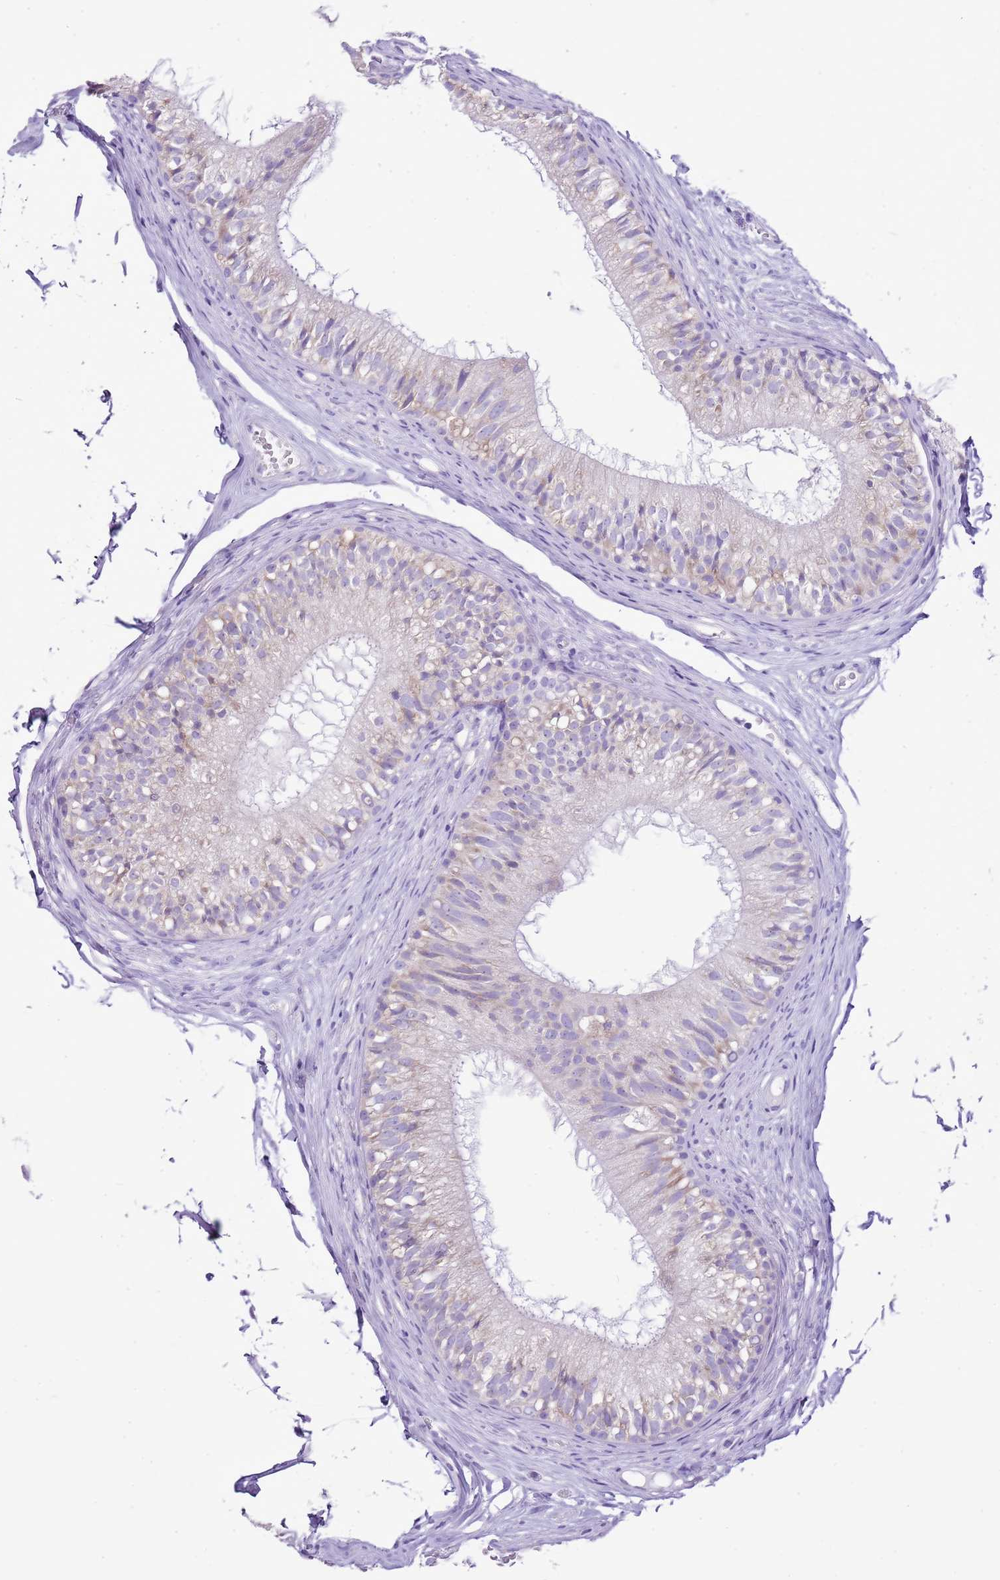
{"staining": {"intensity": "weak", "quantity": "25%-75%", "location": "cytoplasmic/membranous"}, "tissue": "epididymis", "cell_type": "Glandular cells", "image_type": "normal", "snomed": [{"axis": "morphology", "description": "Normal tissue, NOS"}, {"axis": "morphology", "description": "Seminoma in situ"}, {"axis": "topography", "description": "Testis"}, {"axis": "topography", "description": "Epididymis"}], "caption": "An image showing weak cytoplasmic/membranous staining in approximately 25%-75% of glandular cells in benign epididymis, as visualized by brown immunohistochemical staining.", "gene": "AAR2", "patient": {"sex": "male", "age": 28}}